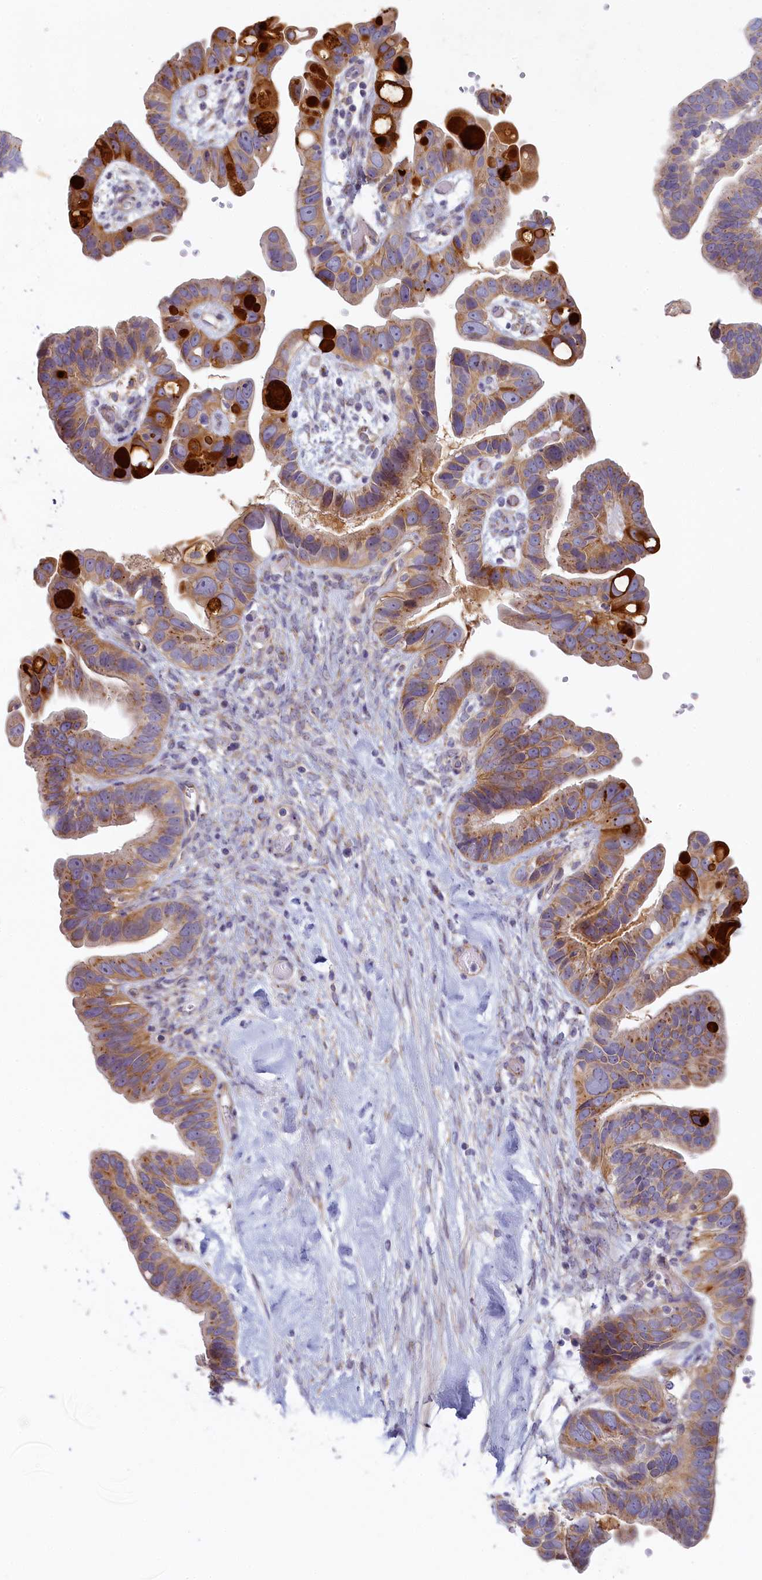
{"staining": {"intensity": "strong", "quantity": "25%-75%", "location": "cytoplasmic/membranous"}, "tissue": "ovarian cancer", "cell_type": "Tumor cells", "image_type": "cancer", "snomed": [{"axis": "morphology", "description": "Cystadenocarcinoma, serous, NOS"}, {"axis": "topography", "description": "Ovary"}], "caption": "Tumor cells reveal high levels of strong cytoplasmic/membranous positivity in about 25%-75% of cells in human ovarian cancer.", "gene": "STX16", "patient": {"sex": "female", "age": 56}}